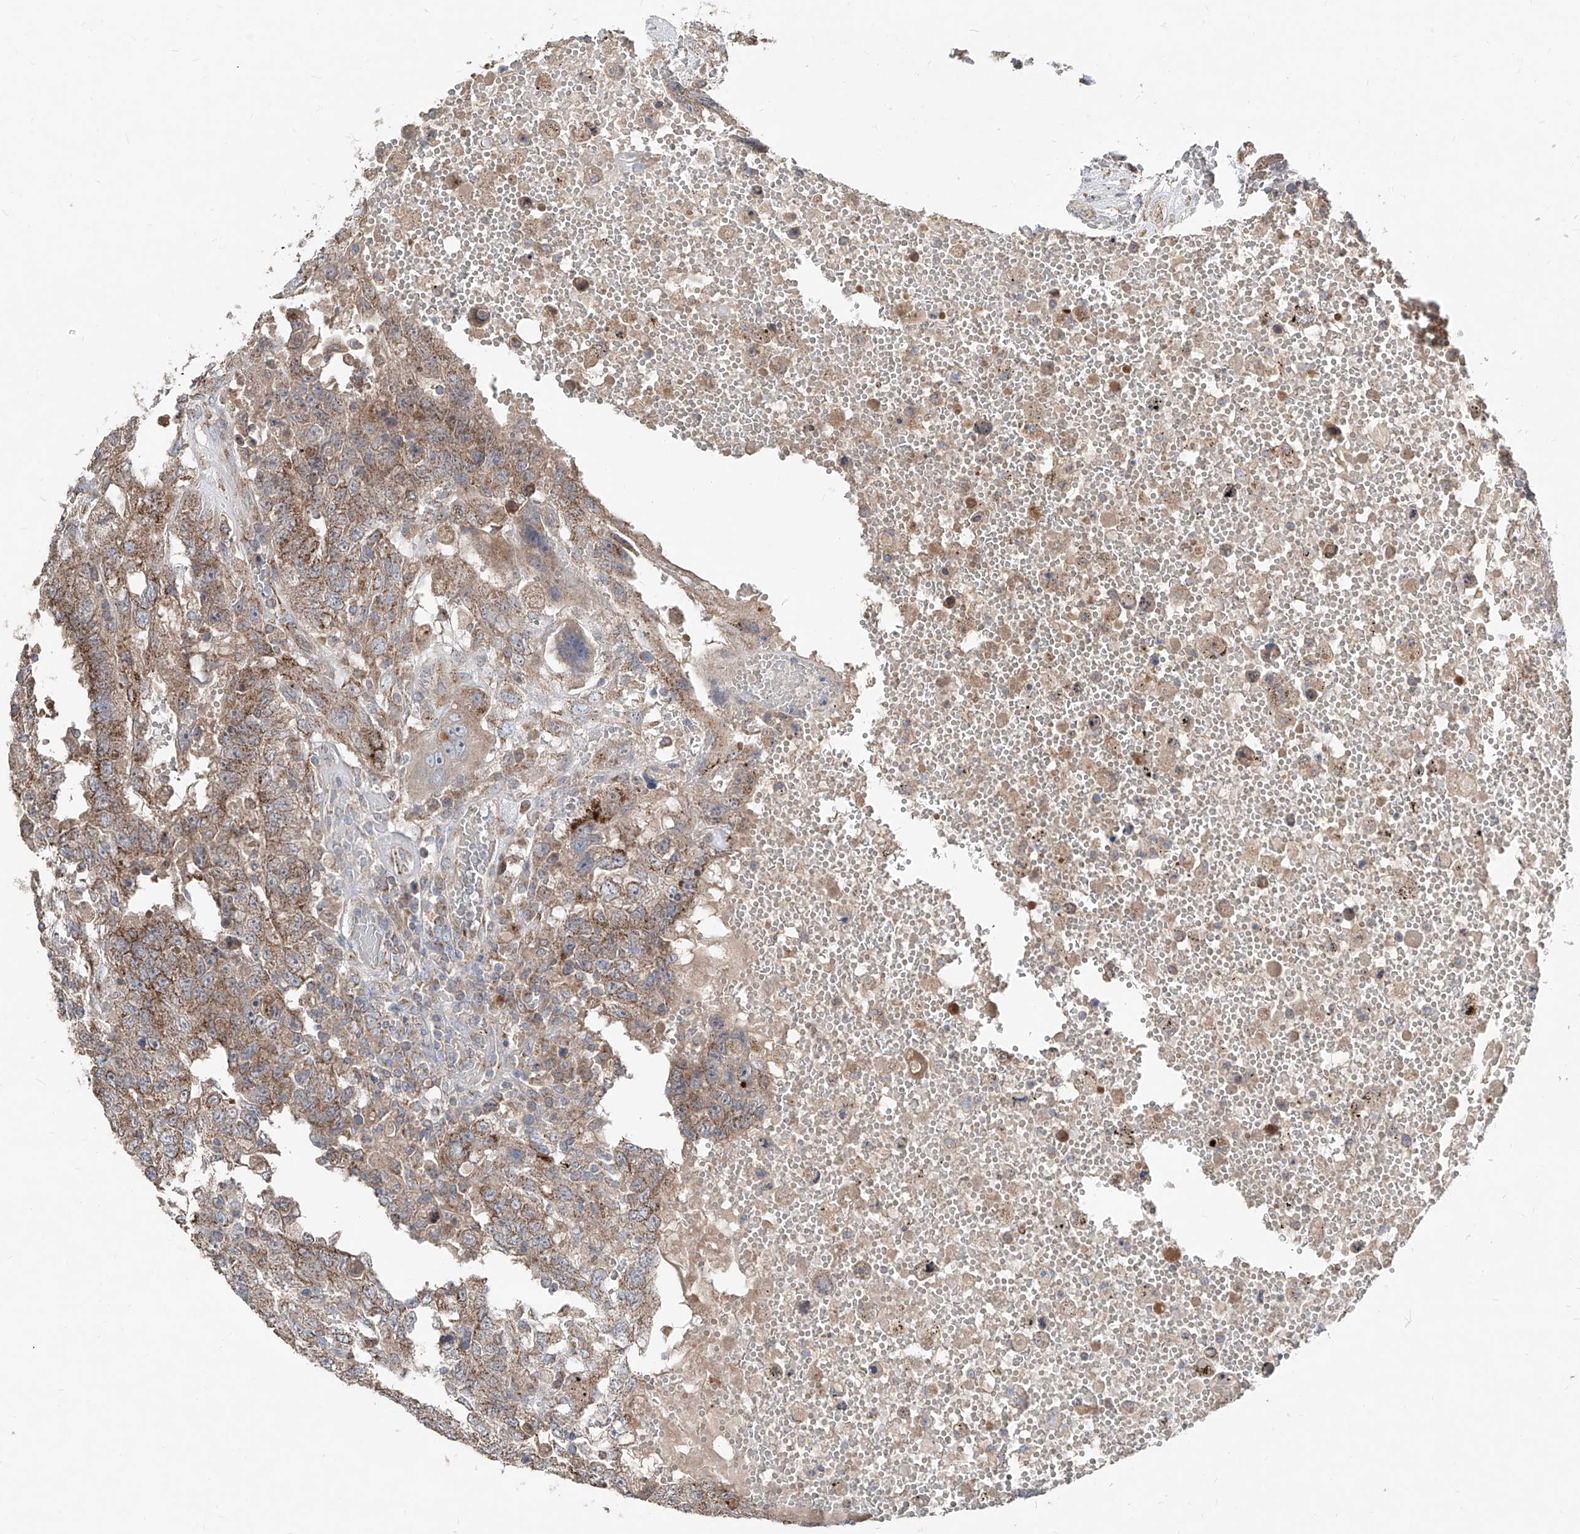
{"staining": {"intensity": "moderate", "quantity": ">75%", "location": "cytoplasmic/membranous"}, "tissue": "testis cancer", "cell_type": "Tumor cells", "image_type": "cancer", "snomed": [{"axis": "morphology", "description": "Carcinoma, Embryonal, NOS"}, {"axis": "topography", "description": "Testis"}], "caption": "Approximately >75% of tumor cells in testis embryonal carcinoma exhibit moderate cytoplasmic/membranous protein positivity as visualized by brown immunohistochemical staining.", "gene": "ABCD3", "patient": {"sex": "male", "age": 26}}